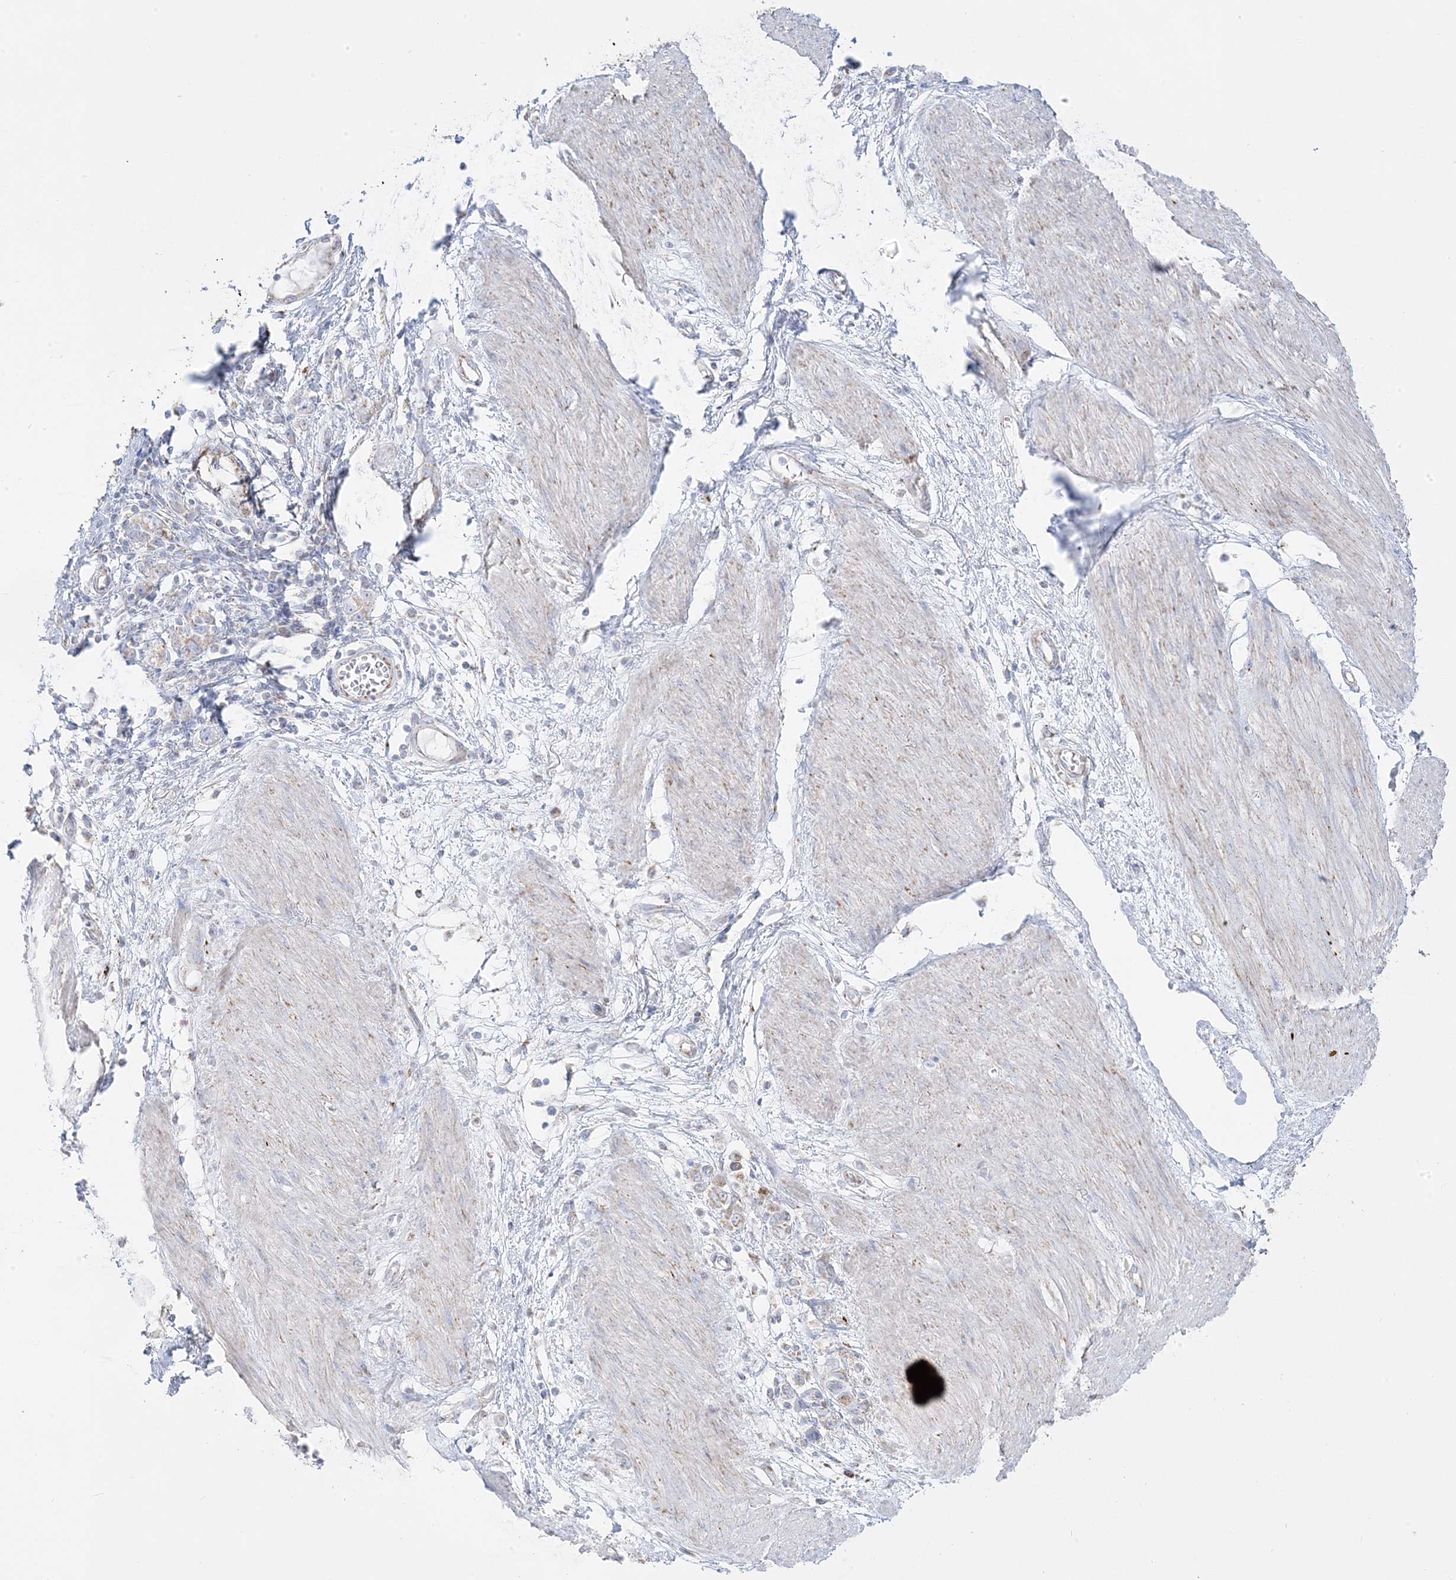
{"staining": {"intensity": "negative", "quantity": "none", "location": "none"}, "tissue": "stomach cancer", "cell_type": "Tumor cells", "image_type": "cancer", "snomed": [{"axis": "morphology", "description": "Adenocarcinoma, NOS"}, {"axis": "topography", "description": "Stomach"}], "caption": "Immunohistochemical staining of human stomach adenocarcinoma displays no significant positivity in tumor cells.", "gene": "PCCB", "patient": {"sex": "female", "age": 76}}